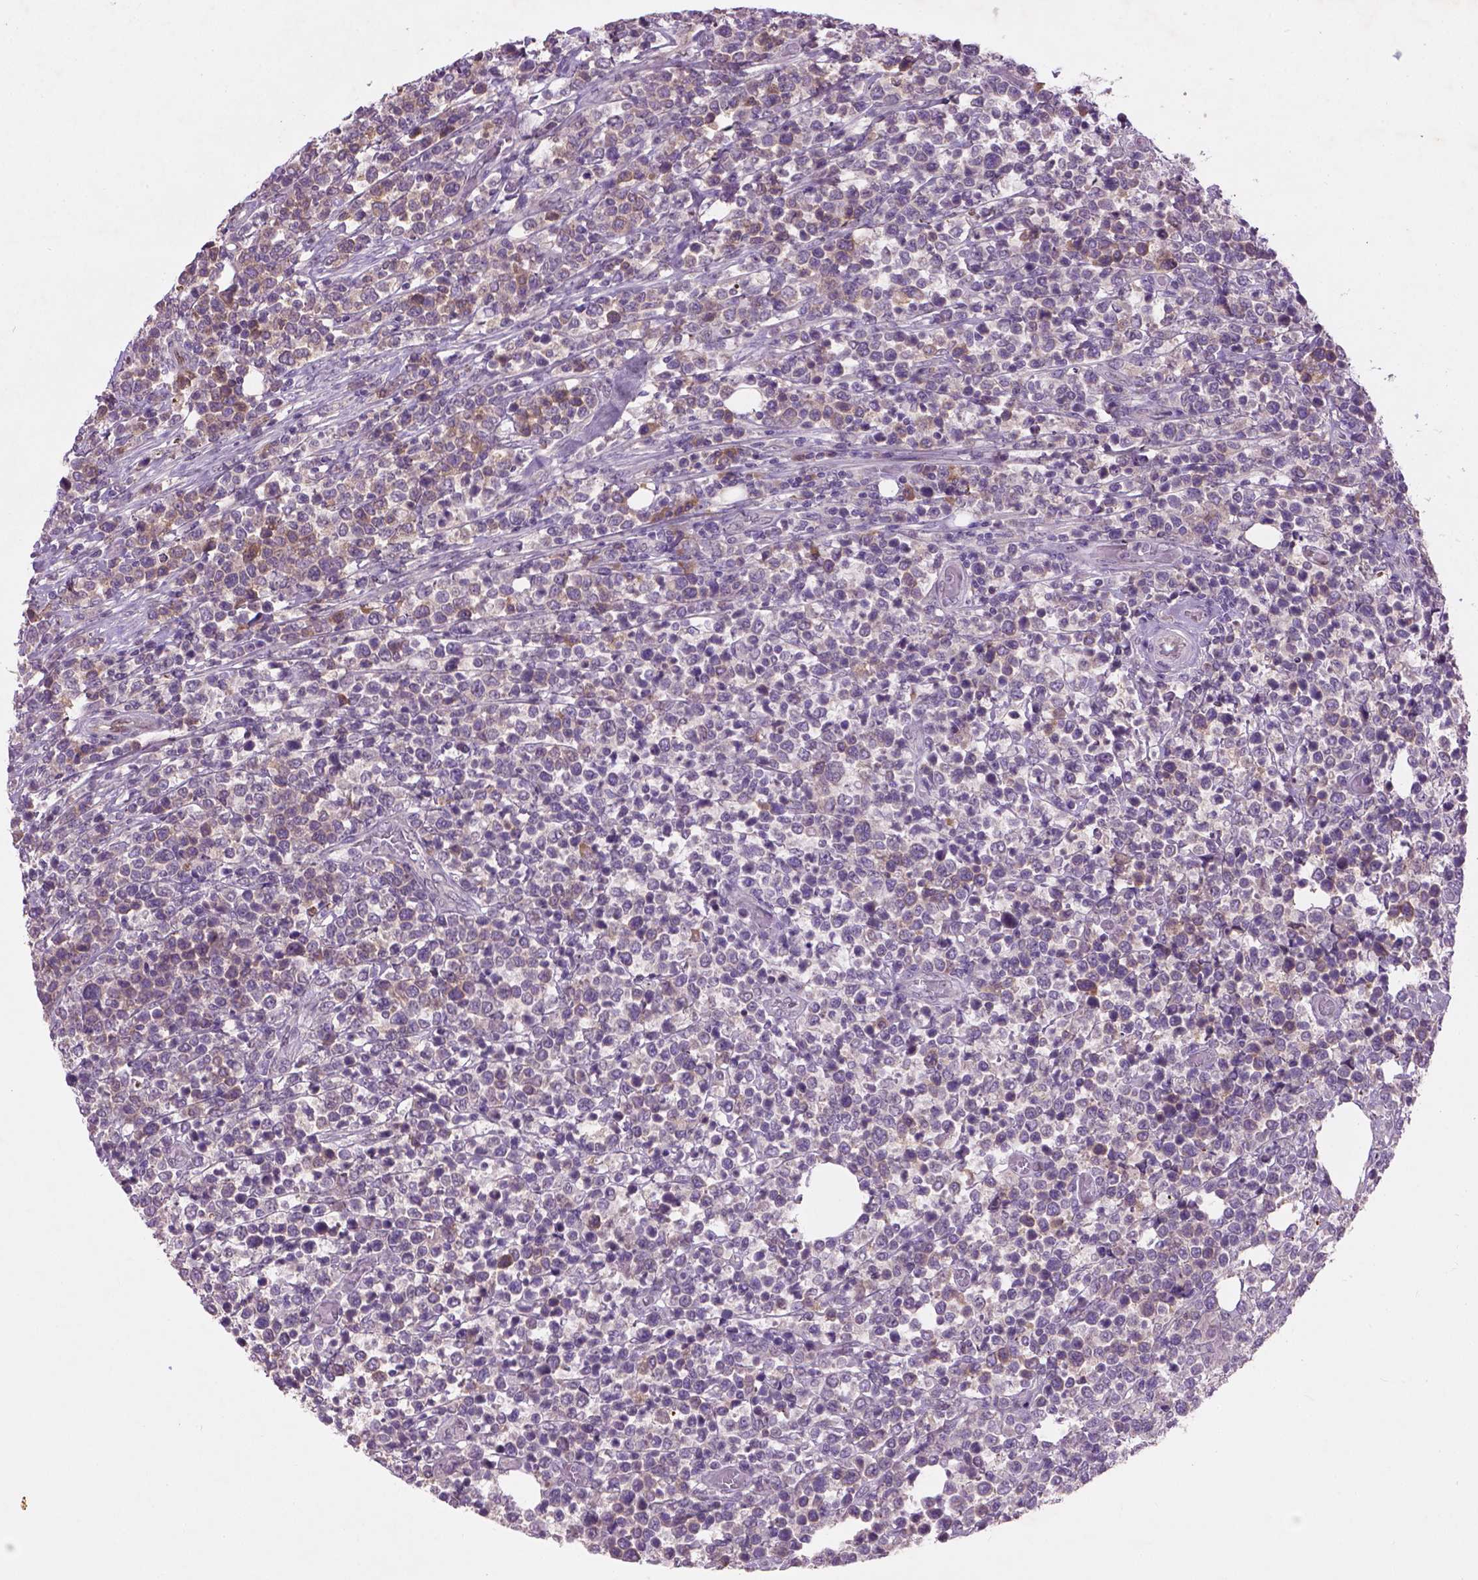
{"staining": {"intensity": "negative", "quantity": "none", "location": "none"}, "tissue": "lymphoma", "cell_type": "Tumor cells", "image_type": "cancer", "snomed": [{"axis": "morphology", "description": "Malignant lymphoma, non-Hodgkin's type, High grade"}, {"axis": "topography", "description": "Soft tissue"}], "caption": "Immunohistochemical staining of human lymphoma reveals no significant staining in tumor cells.", "gene": "SOX17", "patient": {"sex": "female", "age": 56}}